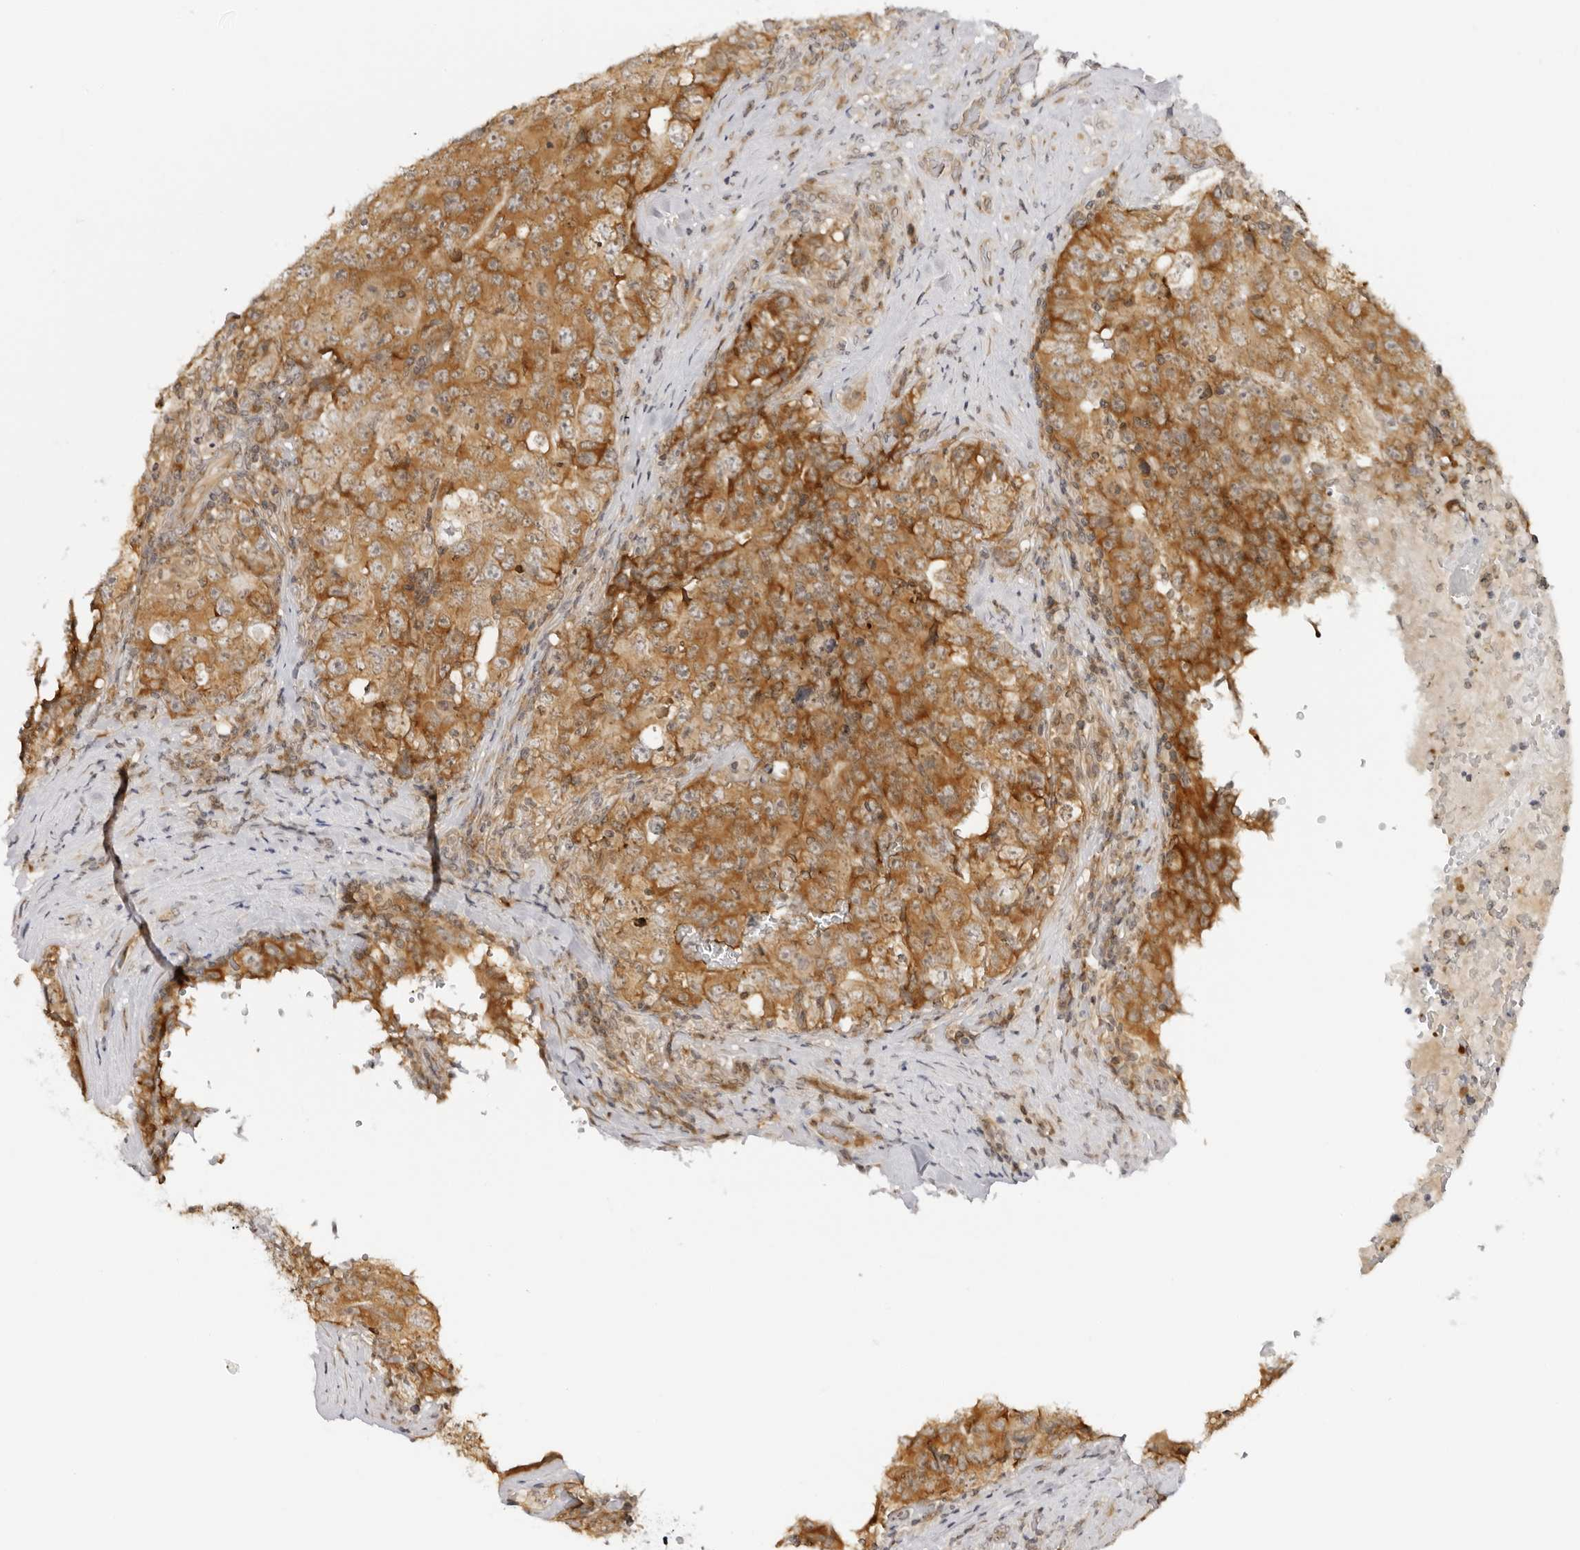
{"staining": {"intensity": "moderate", "quantity": ">75%", "location": "cytoplasmic/membranous"}, "tissue": "testis cancer", "cell_type": "Tumor cells", "image_type": "cancer", "snomed": [{"axis": "morphology", "description": "Carcinoma, Embryonal, NOS"}, {"axis": "topography", "description": "Testis"}], "caption": "Testis cancer (embryonal carcinoma) stained with immunohistochemistry (IHC) reveals moderate cytoplasmic/membranous staining in approximately >75% of tumor cells.", "gene": "PRRC2C", "patient": {"sex": "male", "age": 26}}